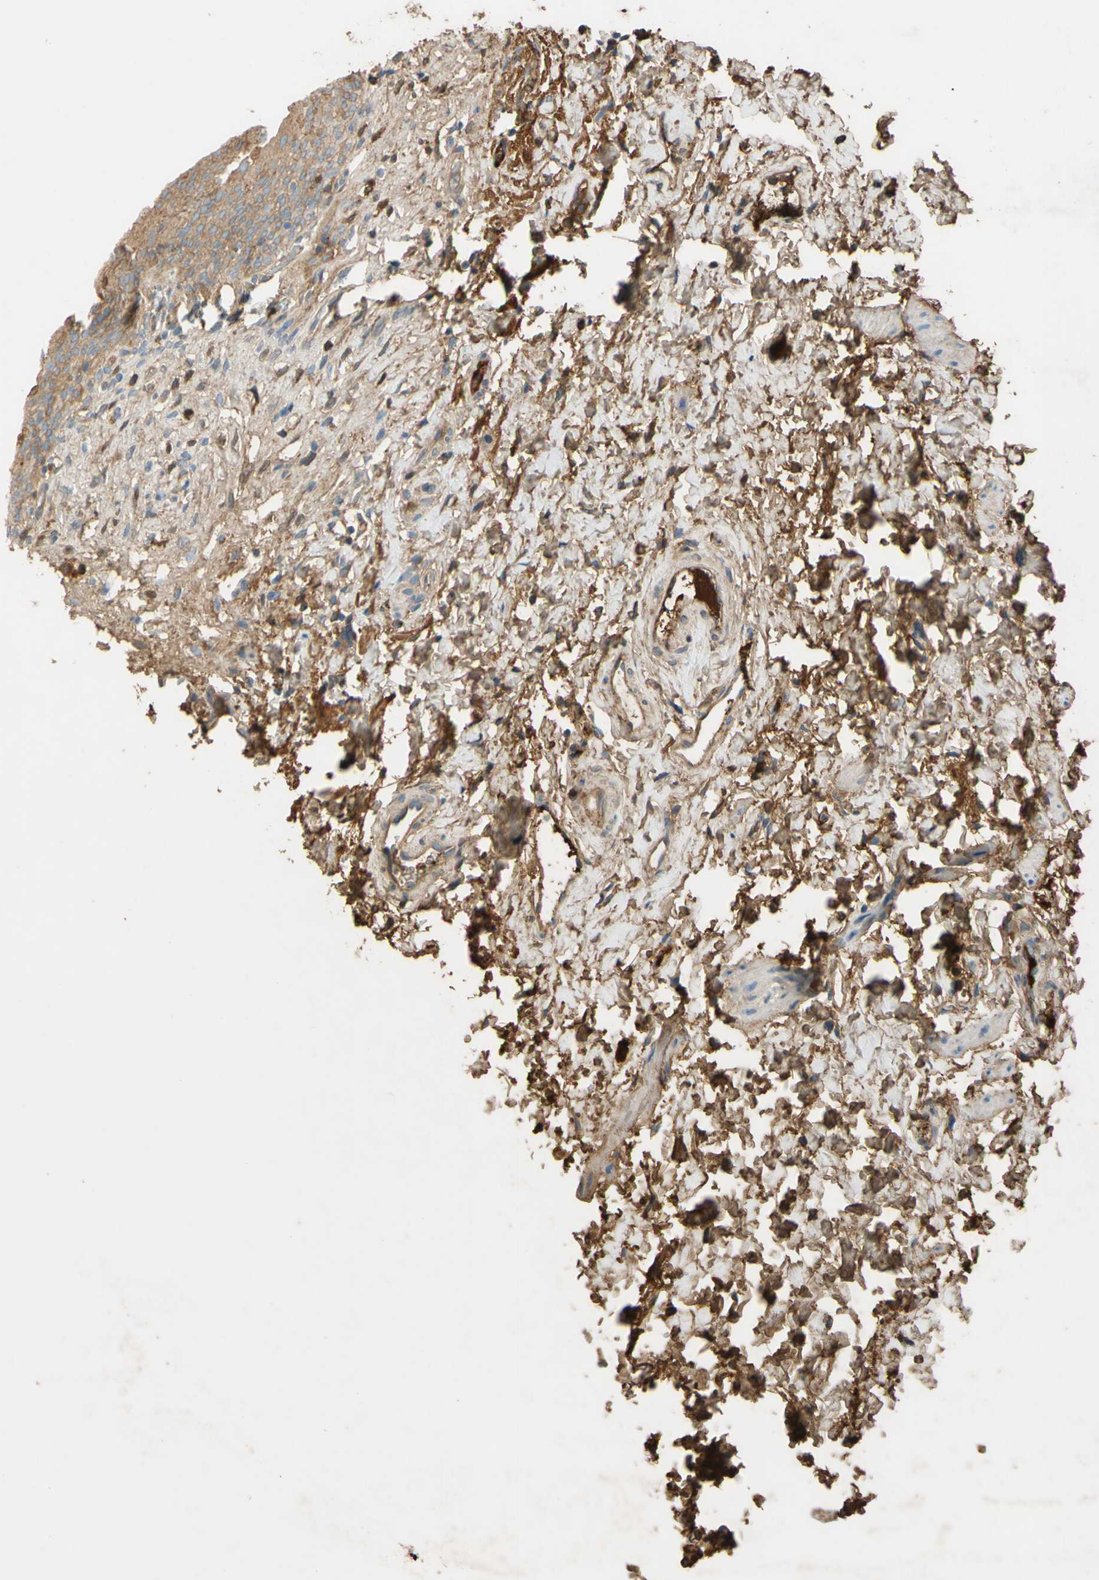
{"staining": {"intensity": "moderate", "quantity": ">75%", "location": "cytoplasmic/membranous"}, "tissue": "urinary bladder", "cell_type": "Urothelial cells", "image_type": "normal", "snomed": [{"axis": "morphology", "description": "Normal tissue, NOS"}, {"axis": "topography", "description": "Urinary bladder"}], "caption": "Moderate cytoplasmic/membranous positivity is seen in about >75% of urothelial cells in unremarkable urinary bladder. The staining was performed using DAB (3,3'-diaminobenzidine), with brown indicating positive protein expression. Nuclei are stained blue with hematoxylin.", "gene": "TIMP2", "patient": {"sex": "female", "age": 79}}